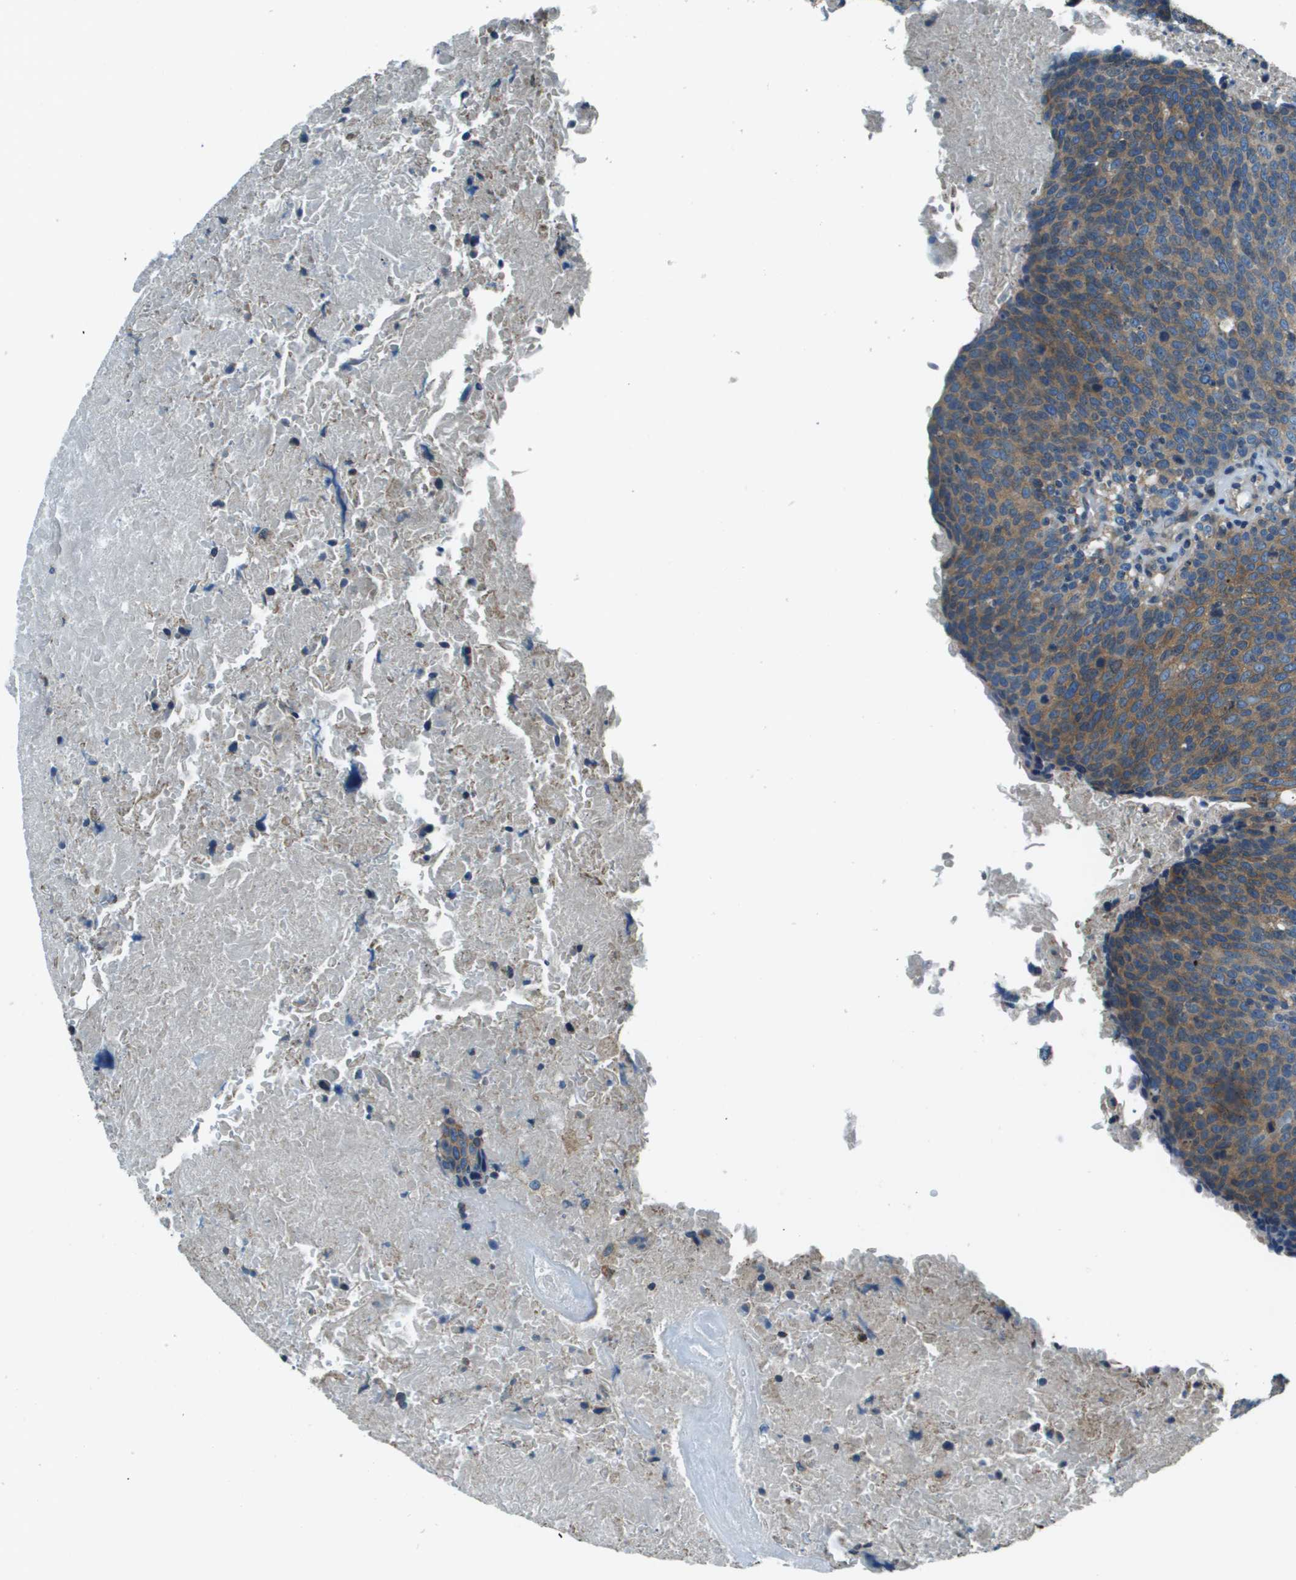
{"staining": {"intensity": "weak", "quantity": ">75%", "location": "cytoplasmic/membranous"}, "tissue": "head and neck cancer", "cell_type": "Tumor cells", "image_type": "cancer", "snomed": [{"axis": "morphology", "description": "Squamous cell carcinoma, NOS"}, {"axis": "morphology", "description": "Squamous cell carcinoma, metastatic, NOS"}, {"axis": "topography", "description": "Lymph node"}, {"axis": "topography", "description": "Head-Neck"}], "caption": "This is a micrograph of IHC staining of head and neck cancer, which shows weak positivity in the cytoplasmic/membranous of tumor cells.", "gene": "TMEM51", "patient": {"sex": "male", "age": 62}}